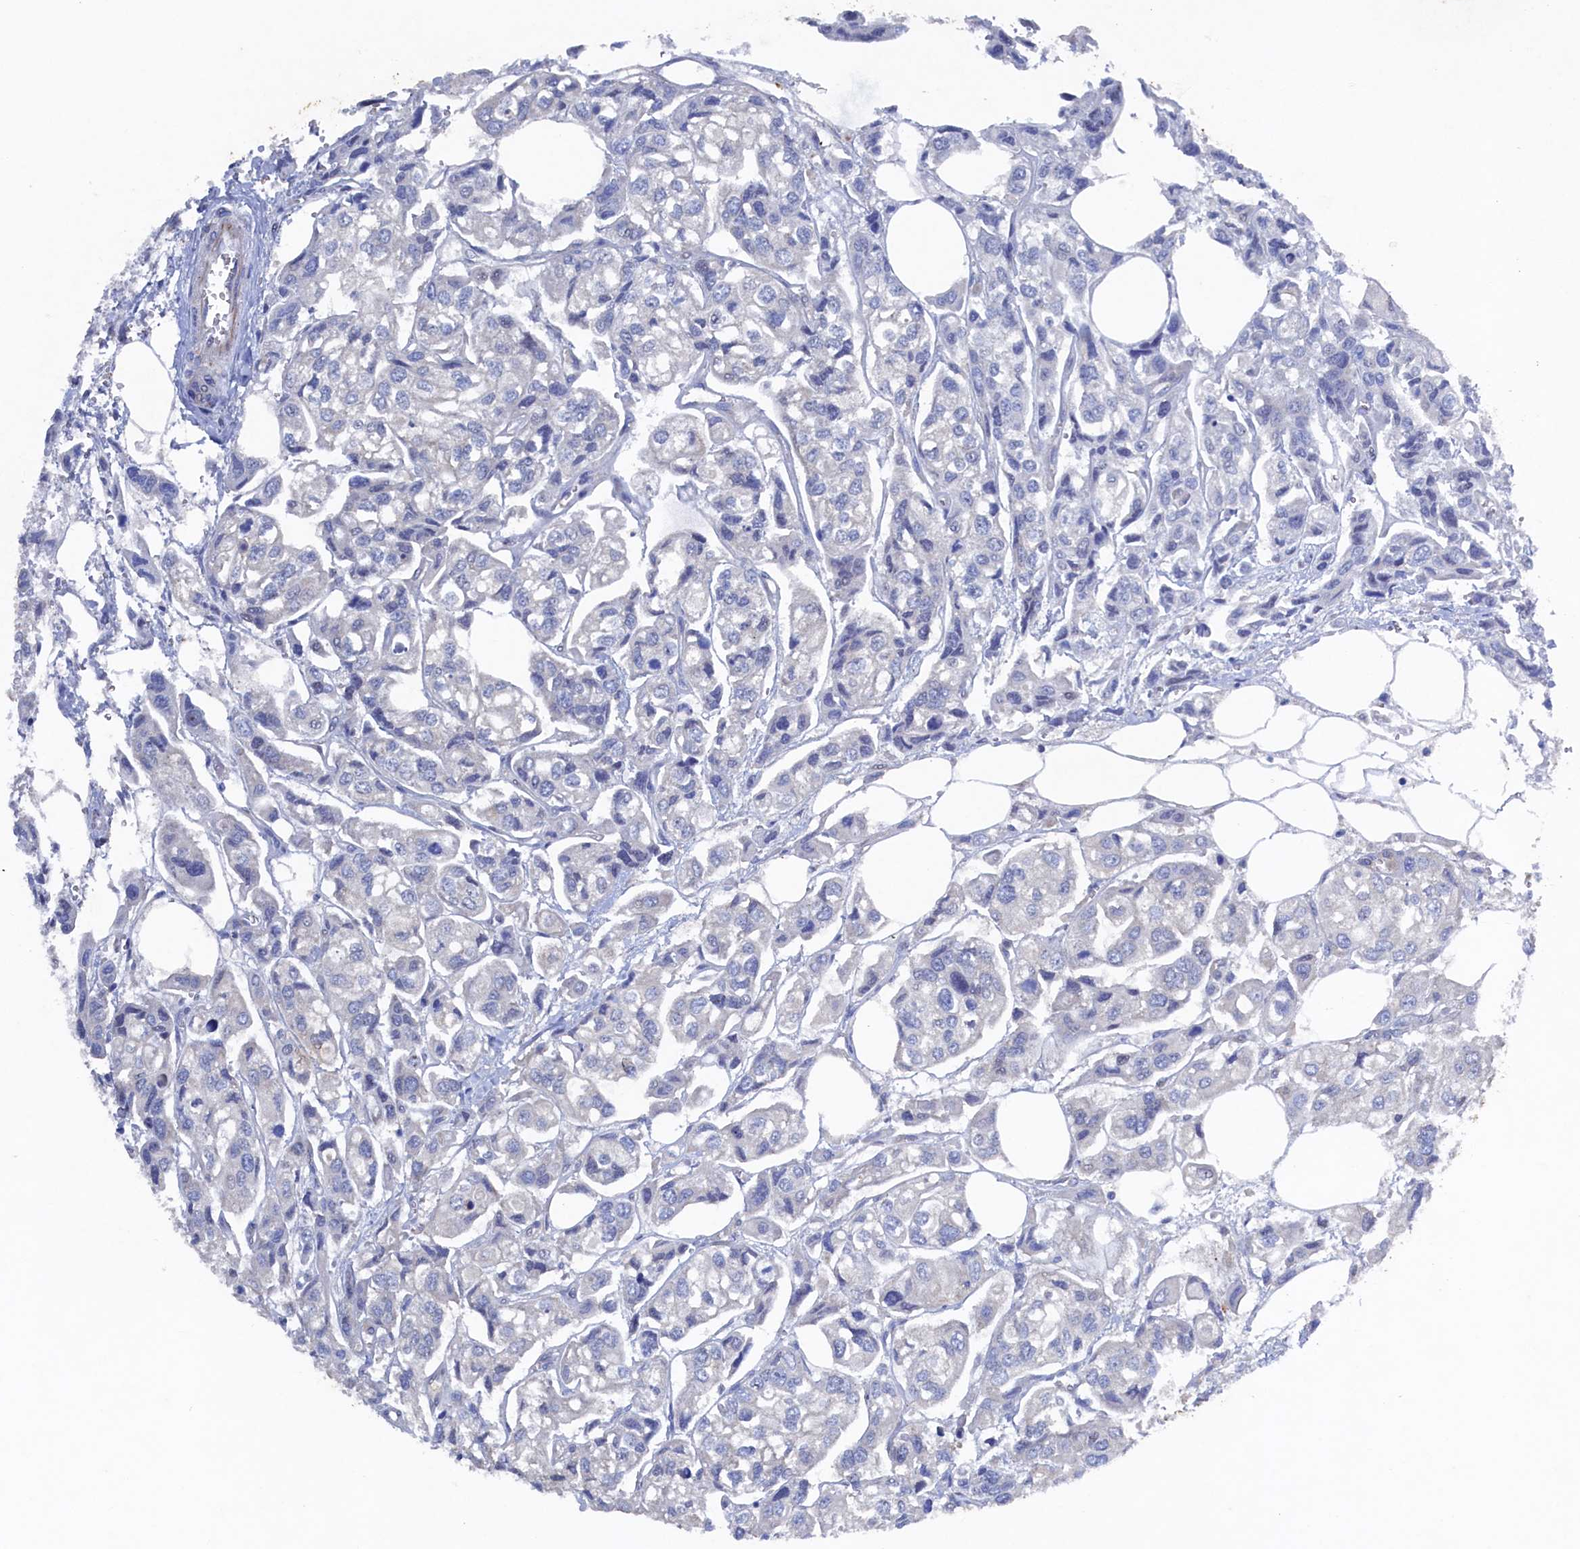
{"staining": {"intensity": "negative", "quantity": "none", "location": "none"}, "tissue": "urothelial cancer", "cell_type": "Tumor cells", "image_type": "cancer", "snomed": [{"axis": "morphology", "description": "Urothelial carcinoma, High grade"}, {"axis": "topography", "description": "Urinary bladder"}], "caption": "Tumor cells show no significant protein staining in urothelial cancer.", "gene": "CBLIF", "patient": {"sex": "male", "age": 67}}